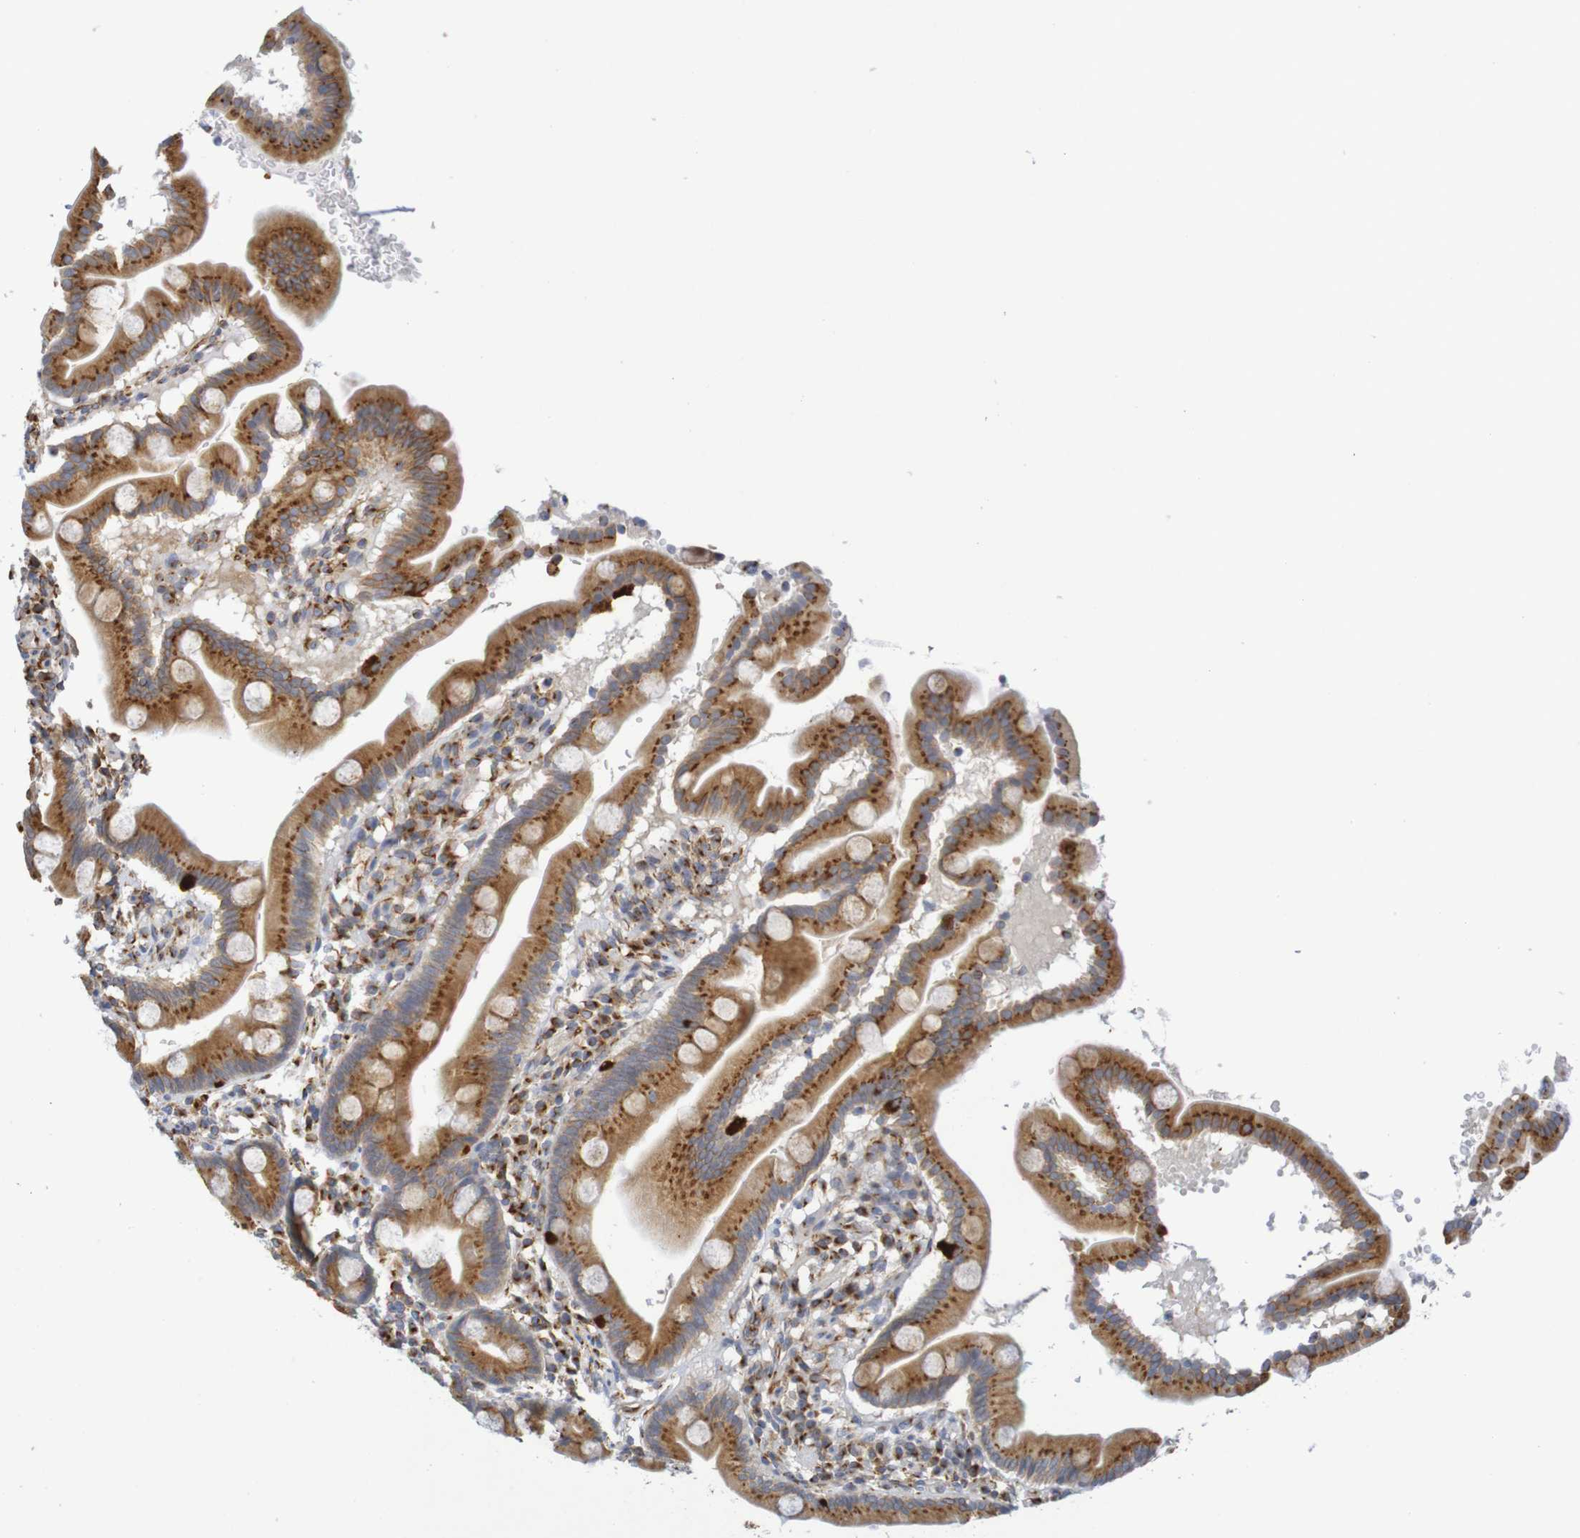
{"staining": {"intensity": "moderate", "quantity": ">75%", "location": "cytoplasmic/membranous"}, "tissue": "duodenum", "cell_type": "Glandular cells", "image_type": "normal", "snomed": [{"axis": "morphology", "description": "Normal tissue, NOS"}, {"axis": "topography", "description": "Duodenum"}], "caption": "The photomicrograph reveals staining of normal duodenum, revealing moderate cytoplasmic/membranous protein staining (brown color) within glandular cells.", "gene": "DCP2", "patient": {"sex": "male", "age": 50}}